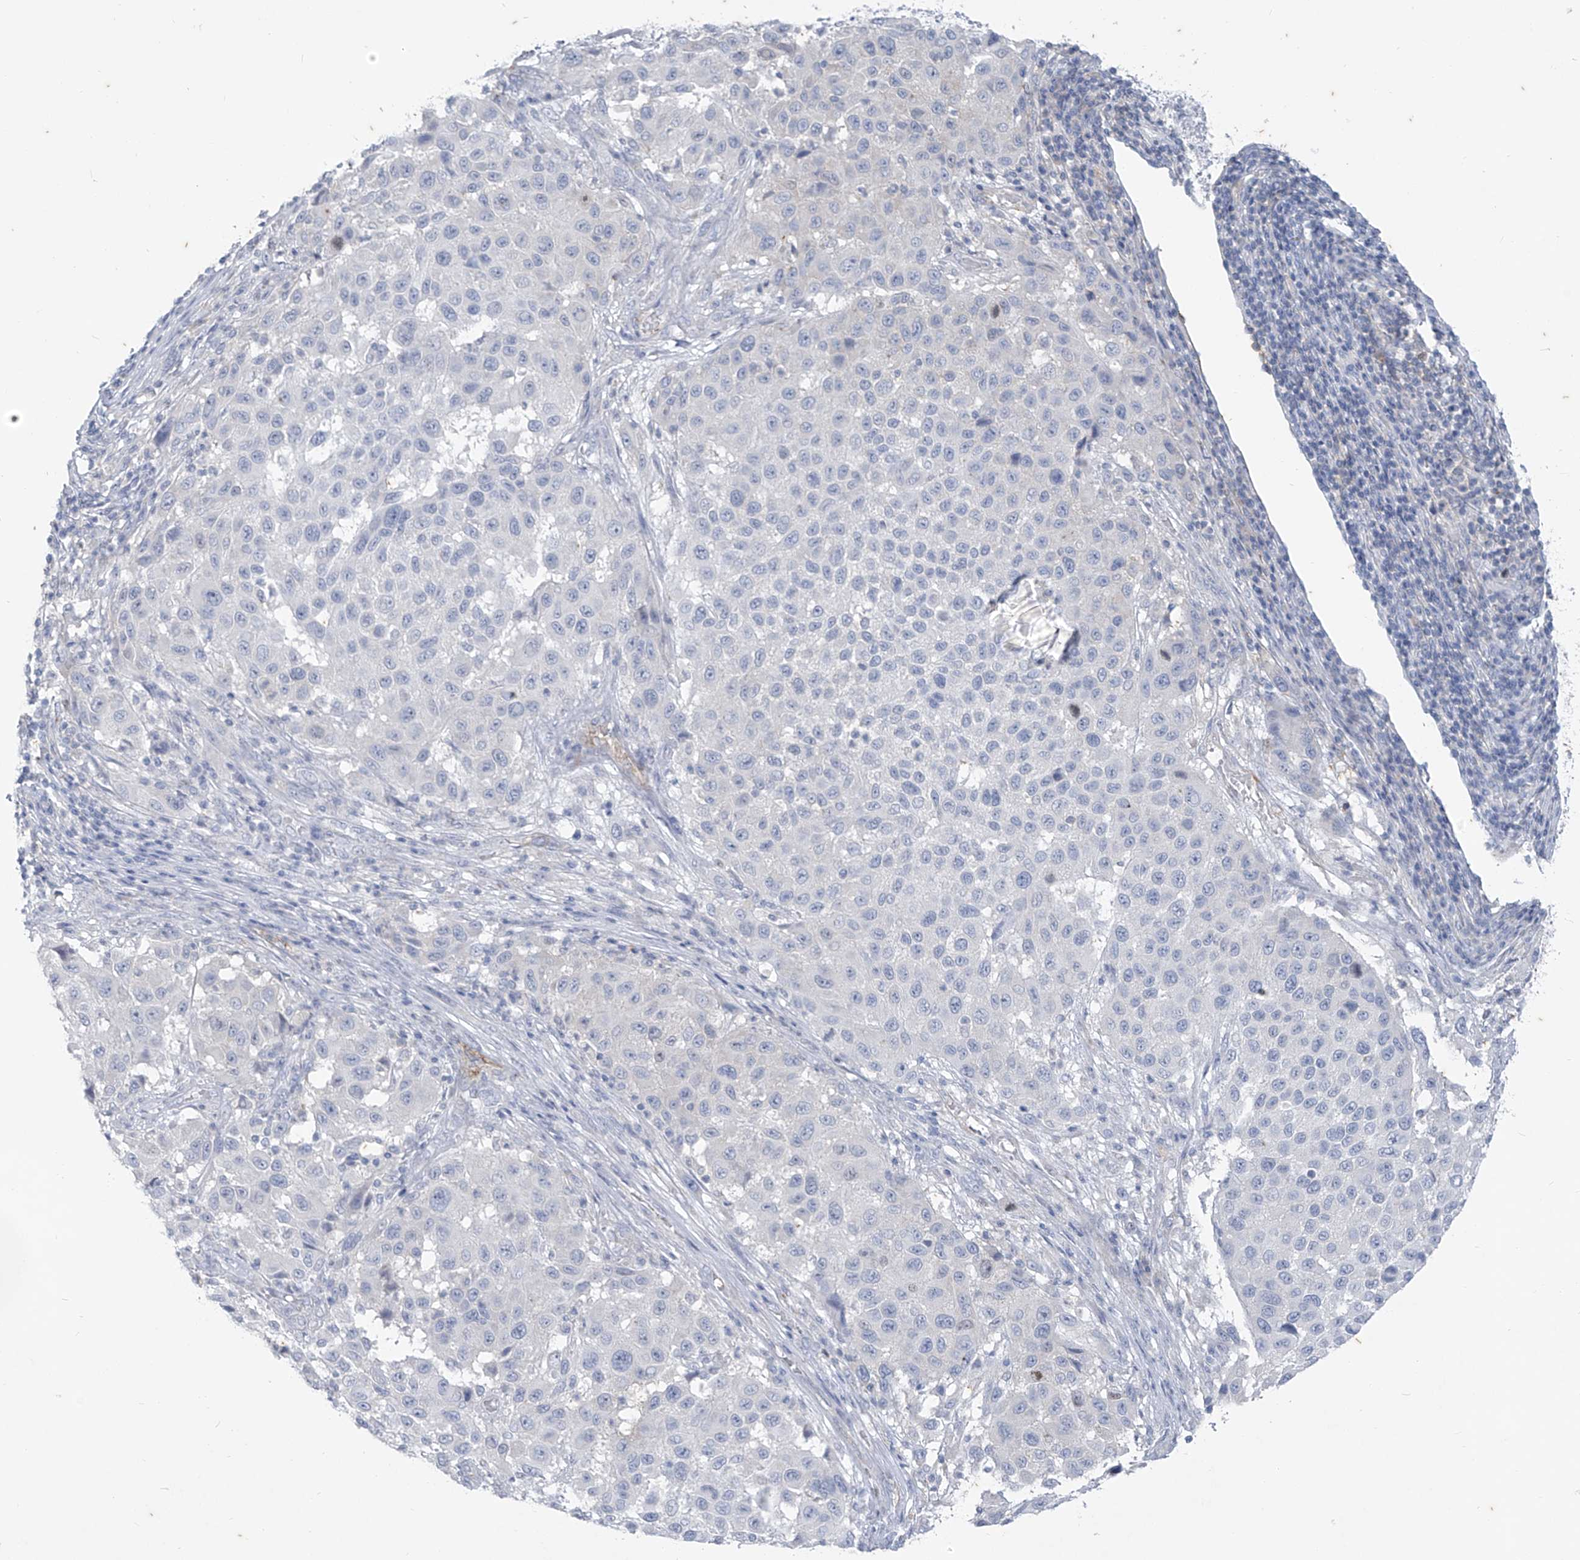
{"staining": {"intensity": "negative", "quantity": "none", "location": "none"}, "tissue": "melanoma", "cell_type": "Tumor cells", "image_type": "cancer", "snomed": [{"axis": "morphology", "description": "Malignant melanoma, Metastatic site"}, {"axis": "topography", "description": "Lymph node"}], "caption": "Immunohistochemistry (IHC) of human melanoma shows no positivity in tumor cells.", "gene": "CX3CR1", "patient": {"sex": "male", "age": 61}}